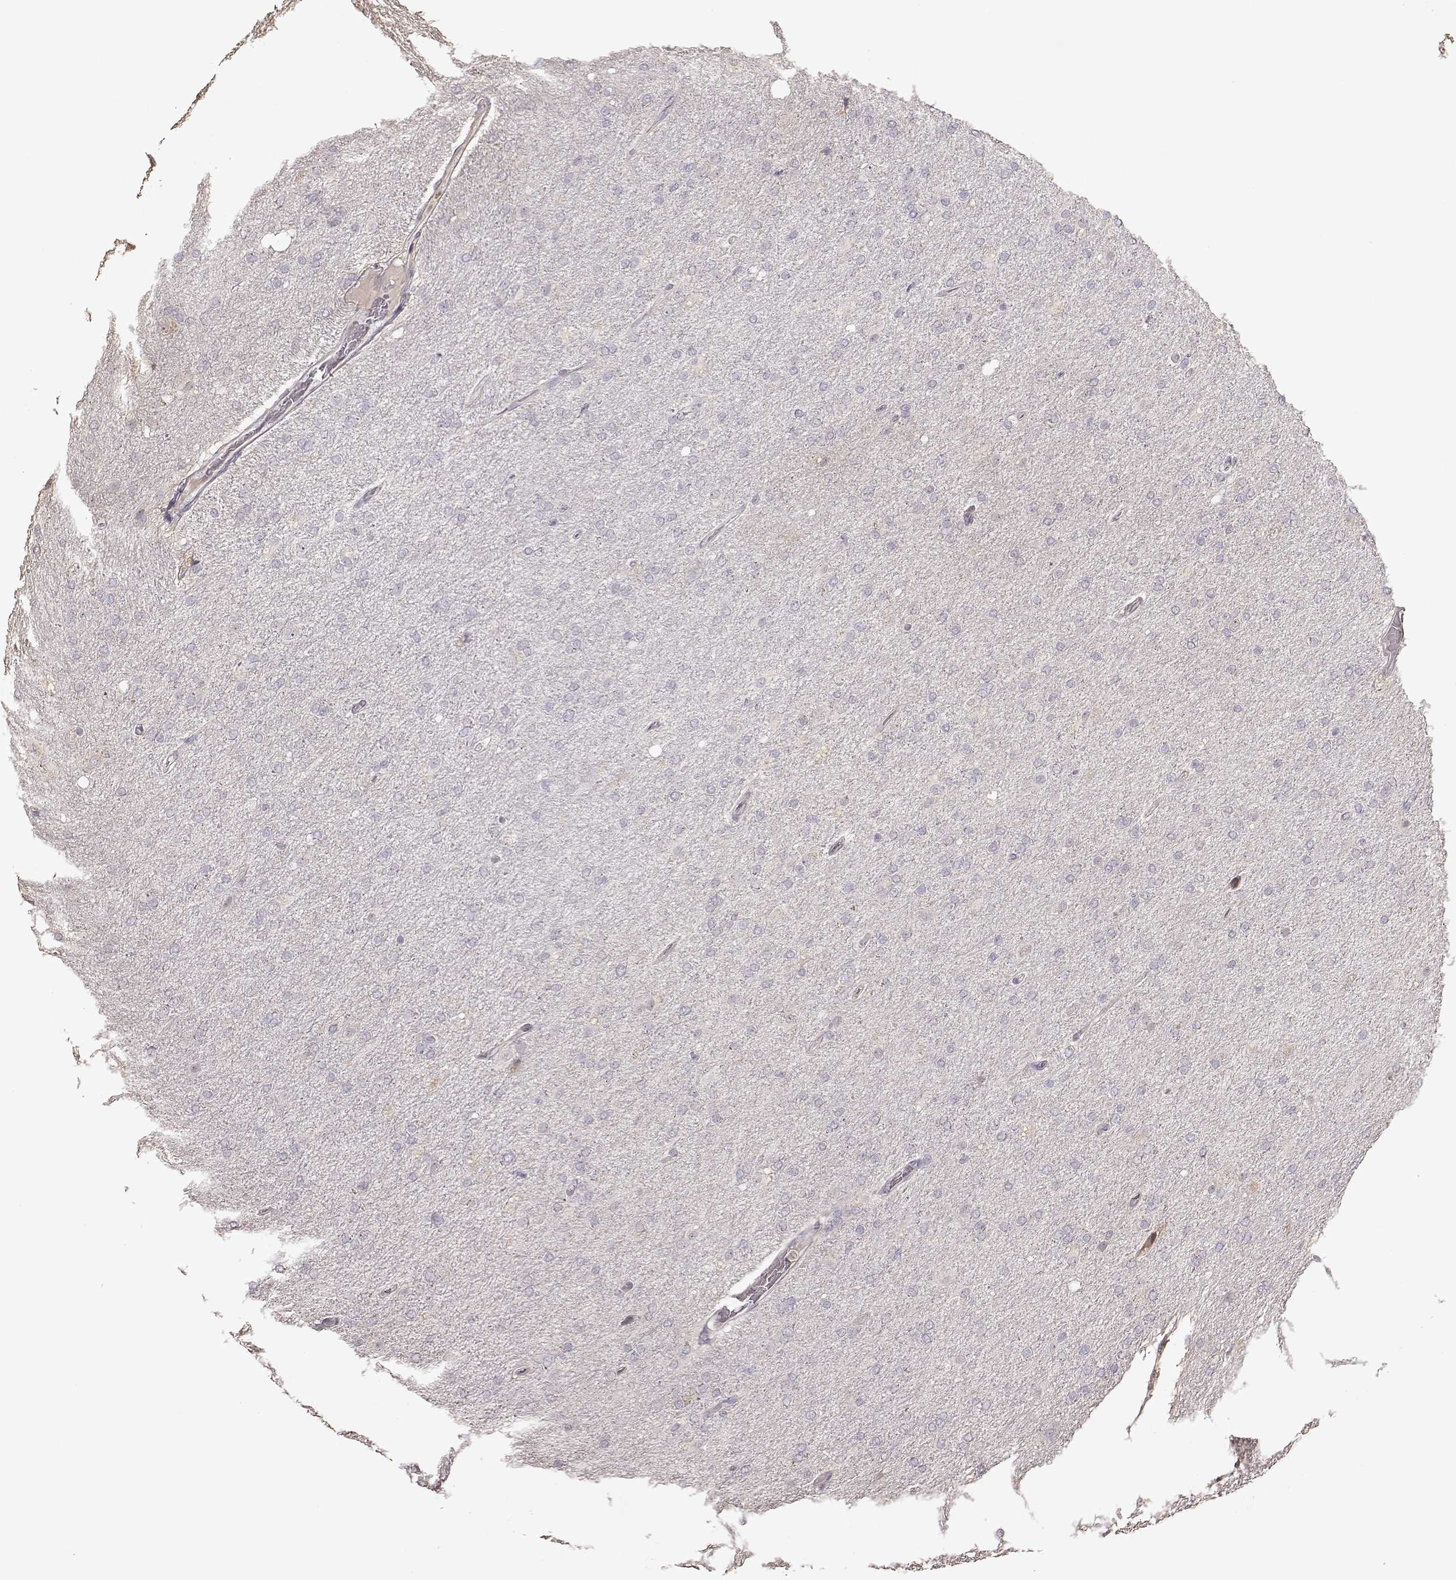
{"staining": {"intensity": "negative", "quantity": "none", "location": "none"}, "tissue": "glioma", "cell_type": "Tumor cells", "image_type": "cancer", "snomed": [{"axis": "morphology", "description": "Glioma, malignant, High grade"}, {"axis": "topography", "description": "Cerebral cortex"}], "caption": "Immunohistochemistry (IHC) of glioma shows no staining in tumor cells.", "gene": "CRB1", "patient": {"sex": "male", "age": 70}}